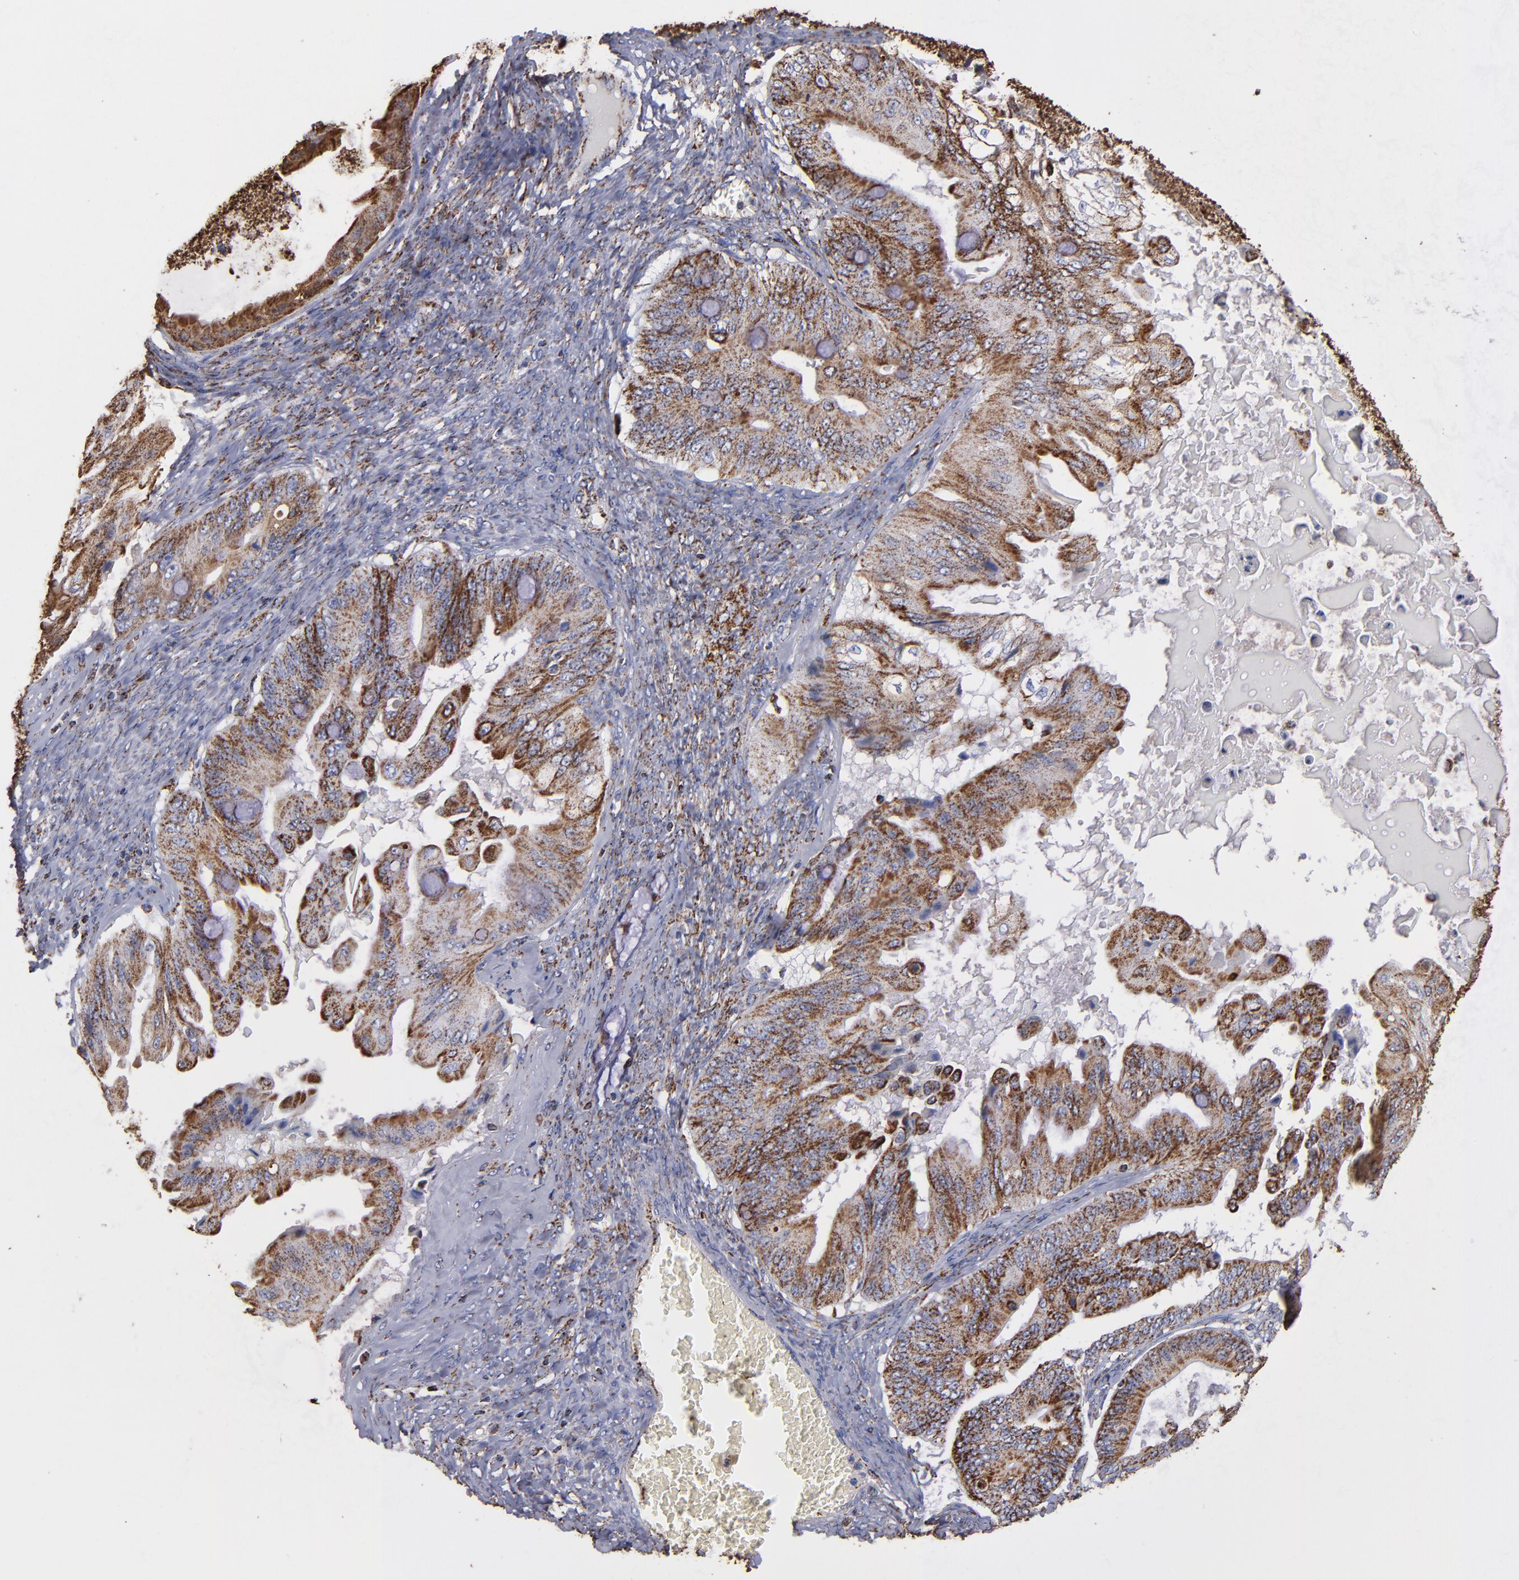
{"staining": {"intensity": "strong", "quantity": ">75%", "location": "cytoplasmic/membranous"}, "tissue": "ovarian cancer", "cell_type": "Tumor cells", "image_type": "cancer", "snomed": [{"axis": "morphology", "description": "Cystadenocarcinoma, mucinous, NOS"}, {"axis": "topography", "description": "Ovary"}], "caption": "Ovarian cancer (mucinous cystadenocarcinoma) stained for a protein (brown) displays strong cytoplasmic/membranous positive expression in approximately >75% of tumor cells.", "gene": "SOD2", "patient": {"sex": "female", "age": 37}}